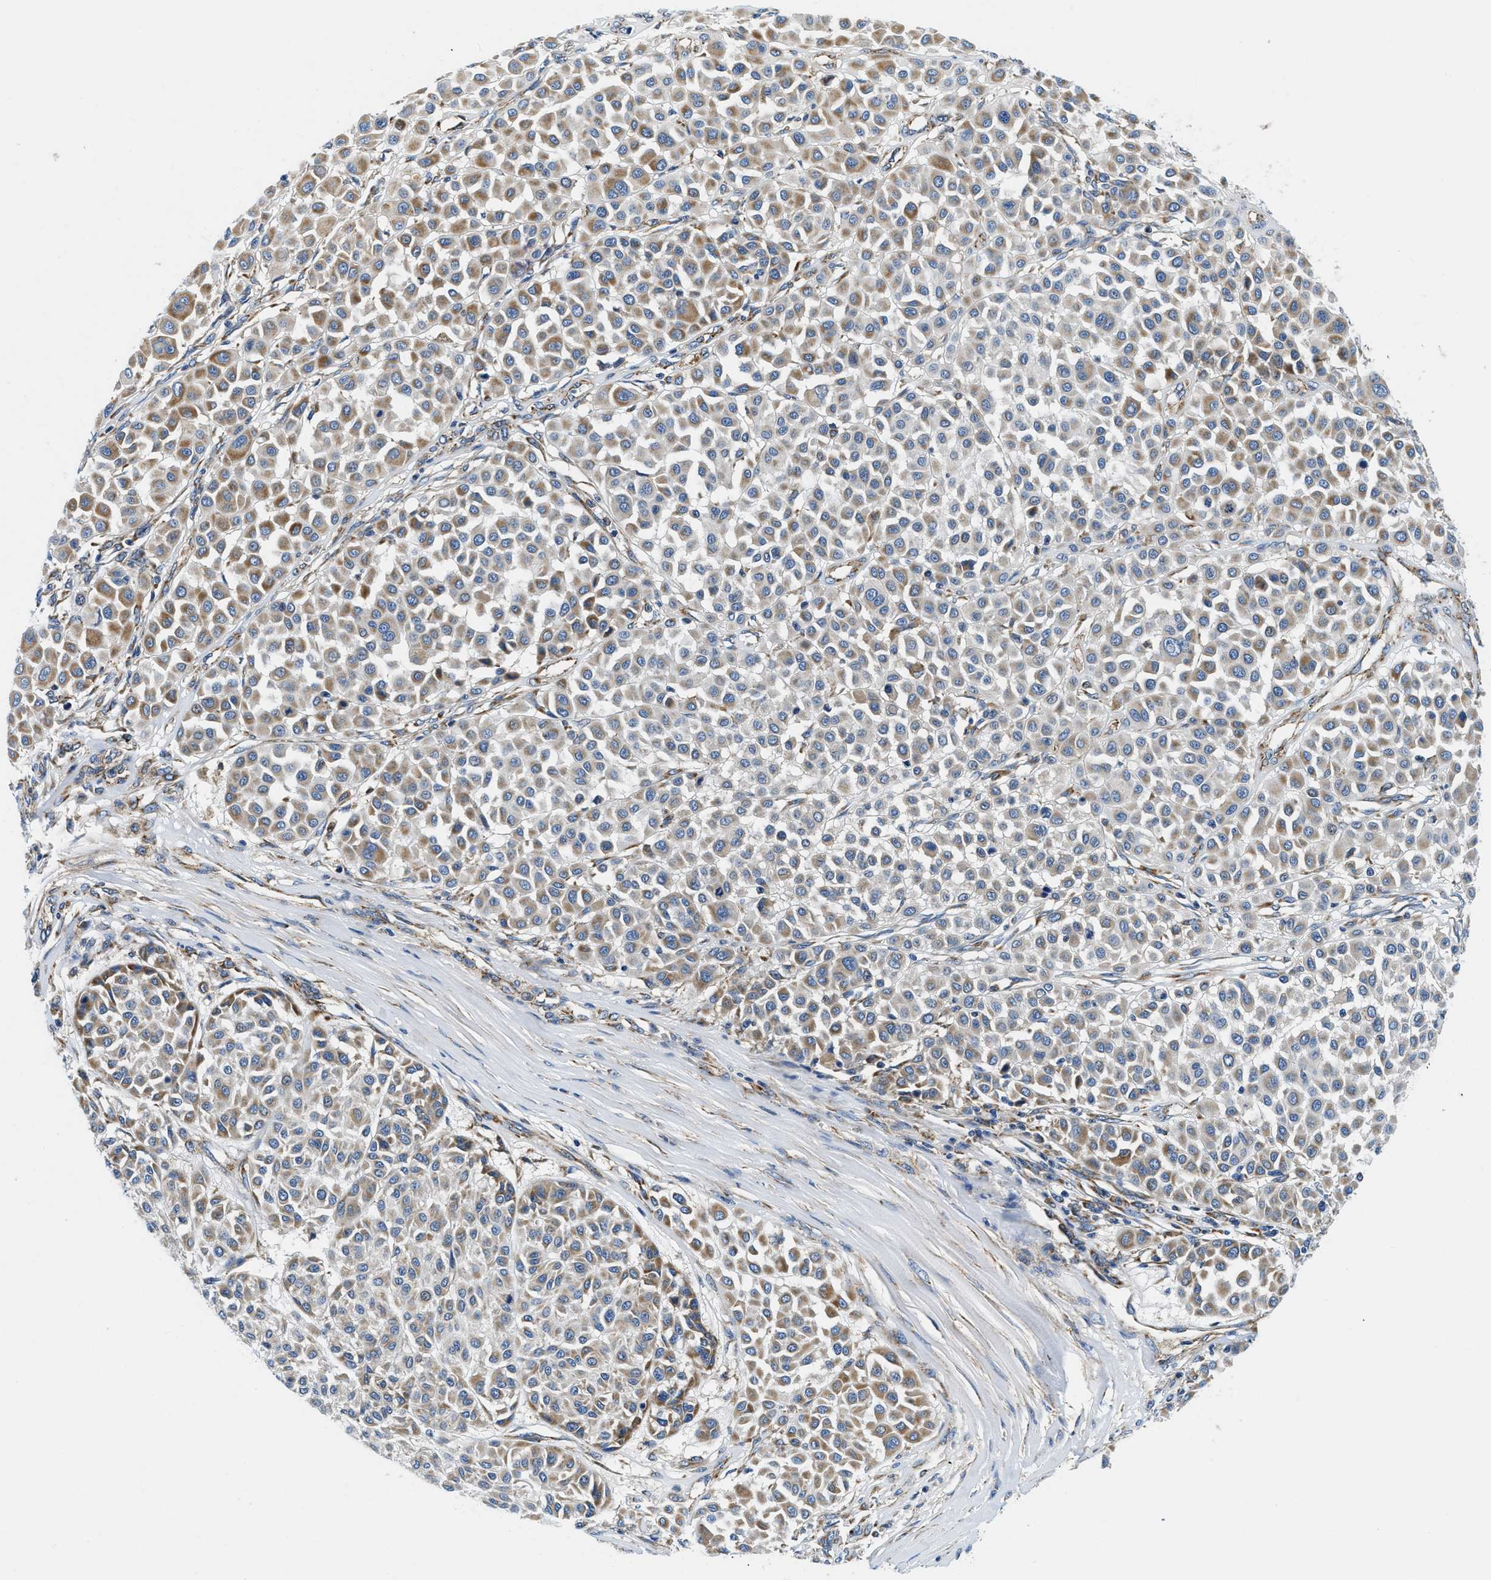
{"staining": {"intensity": "moderate", "quantity": "<25%", "location": "cytoplasmic/membranous"}, "tissue": "melanoma", "cell_type": "Tumor cells", "image_type": "cancer", "snomed": [{"axis": "morphology", "description": "Malignant melanoma, Metastatic site"}, {"axis": "topography", "description": "Soft tissue"}], "caption": "Melanoma was stained to show a protein in brown. There is low levels of moderate cytoplasmic/membranous positivity in about <25% of tumor cells.", "gene": "SAMD4B", "patient": {"sex": "male", "age": 41}}